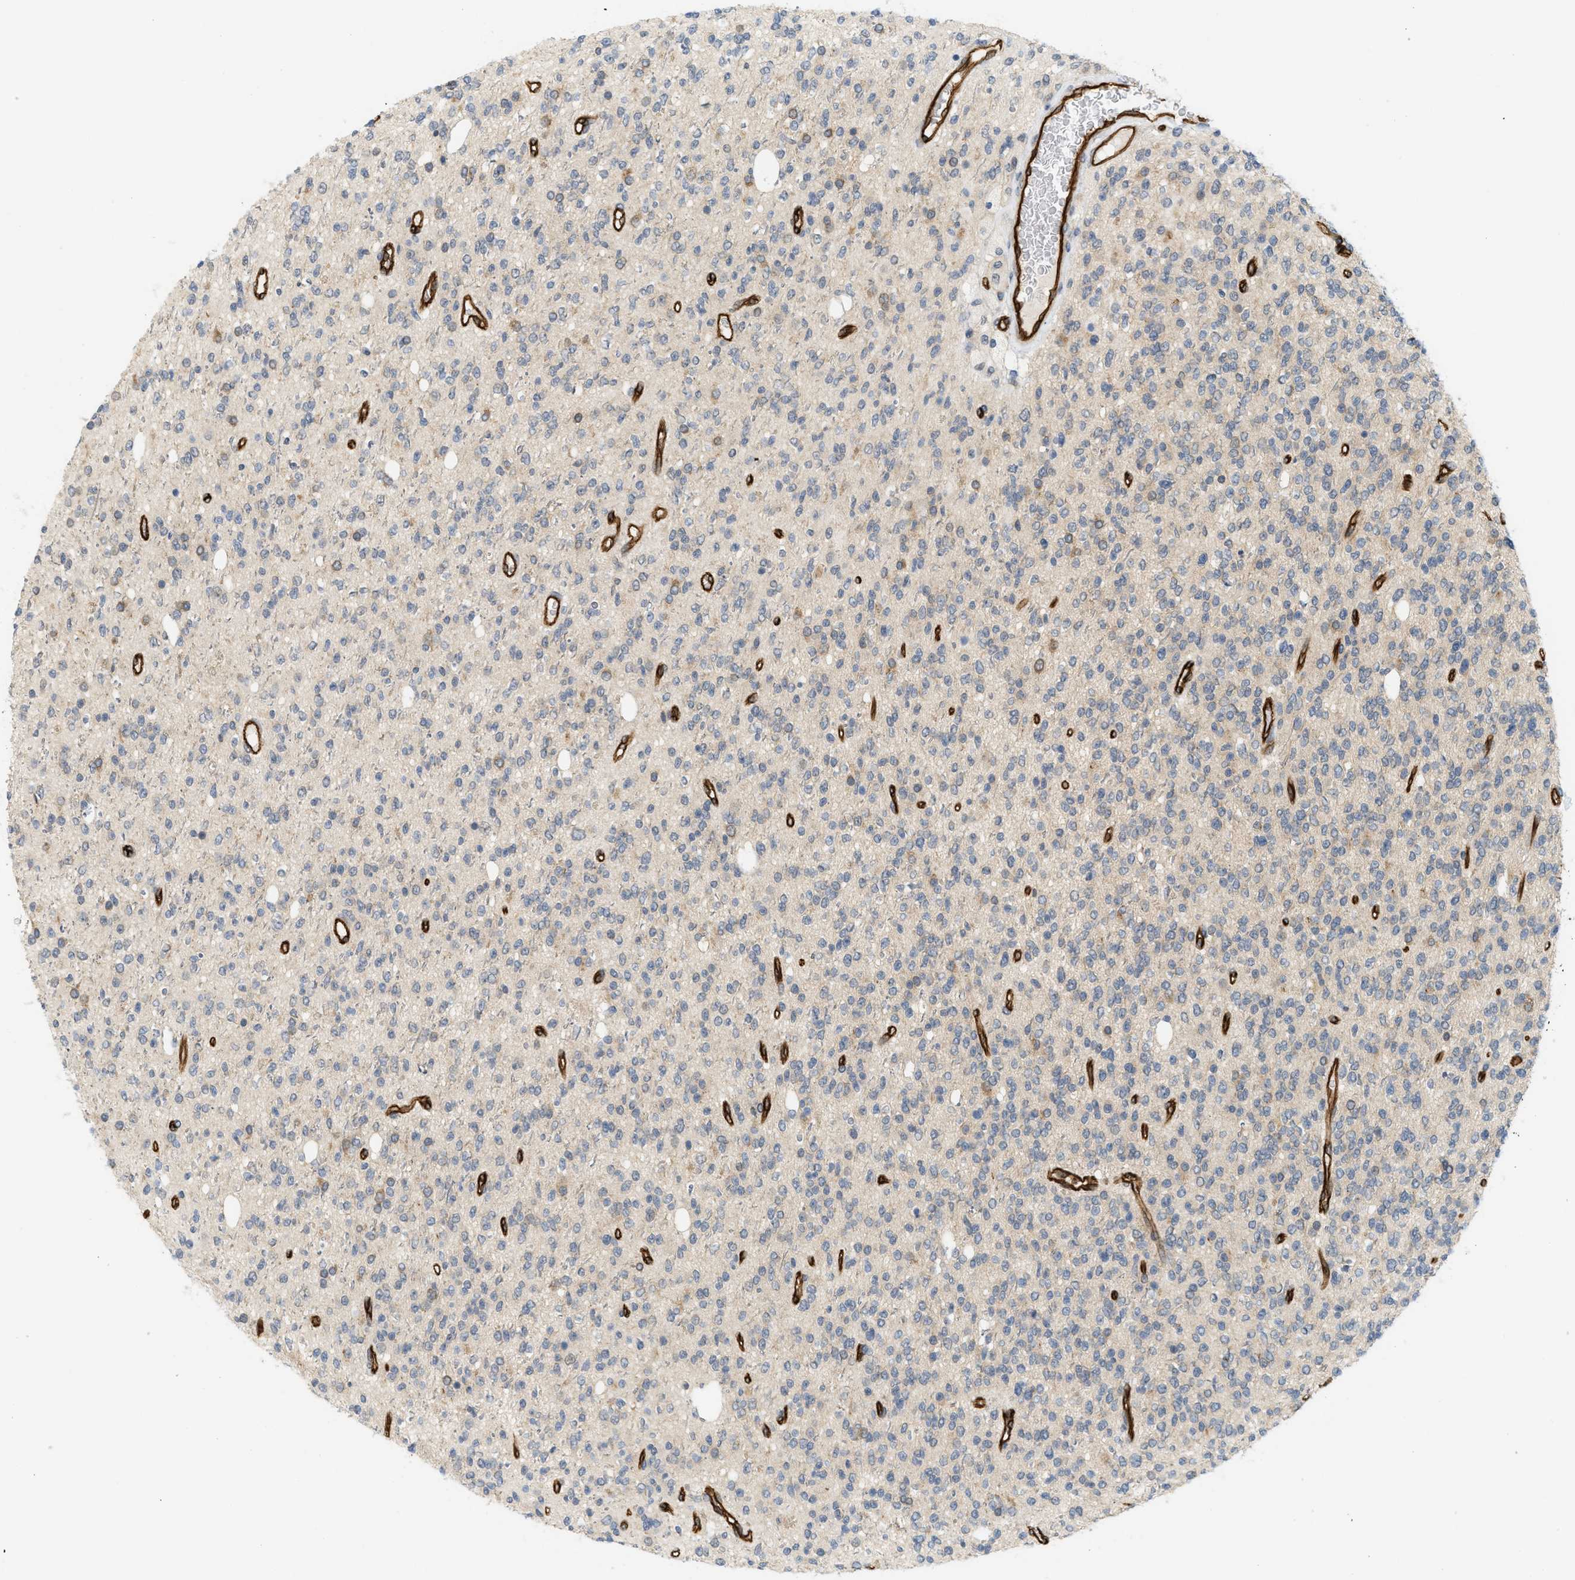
{"staining": {"intensity": "negative", "quantity": "none", "location": "none"}, "tissue": "glioma", "cell_type": "Tumor cells", "image_type": "cancer", "snomed": [{"axis": "morphology", "description": "Glioma, malignant, High grade"}, {"axis": "topography", "description": "Brain"}], "caption": "Glioma stained for a protein using IHC demonstrates no positivity tumor cells.", "gene": "PALMD", "patient": {"sex": "male", "age": 34}}